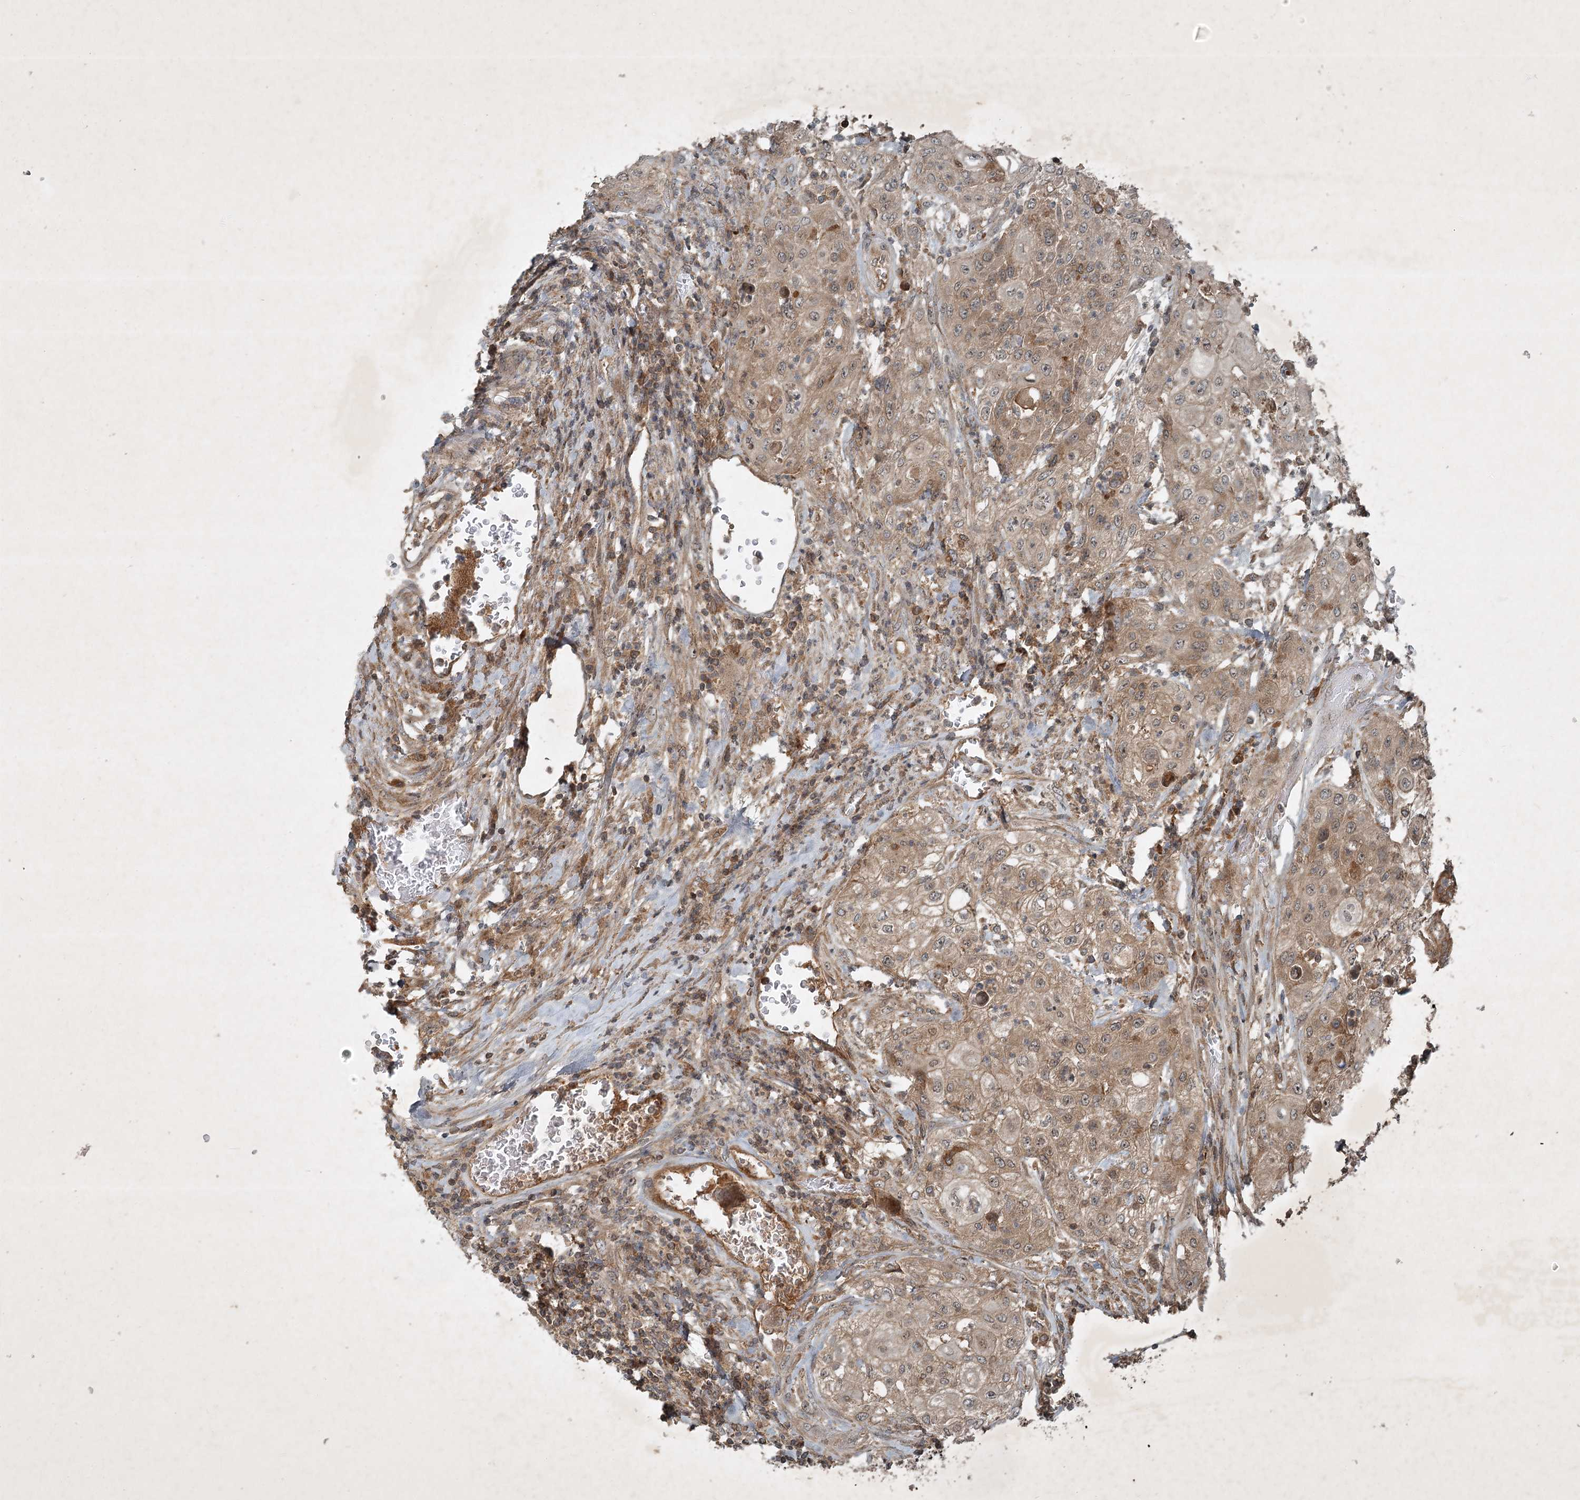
{"staining": {"intensity": "weak", "quantity": "25%-75%", "location": "cytoplasmic/membranous"}, "tissue": "urothelial cancer", "cell_type": "Tumor cells", "image_type": "cancer", "snomed": [{"axis": "morphology", "description": "Urothelial carcinoma, High grade"}, {"axis": "topography", "description": "Urinary bladder"}], "caption": "DAB (3,3'-diaminobenzidine) immunohistochemical staining of human urothelial cancer demonstrates weak cytoplasmic/membranous protein staining in approximately 25%-75% of tumor cells.", "gene": "UNC93A", "patient": {"sex": "female", "age": 79}}